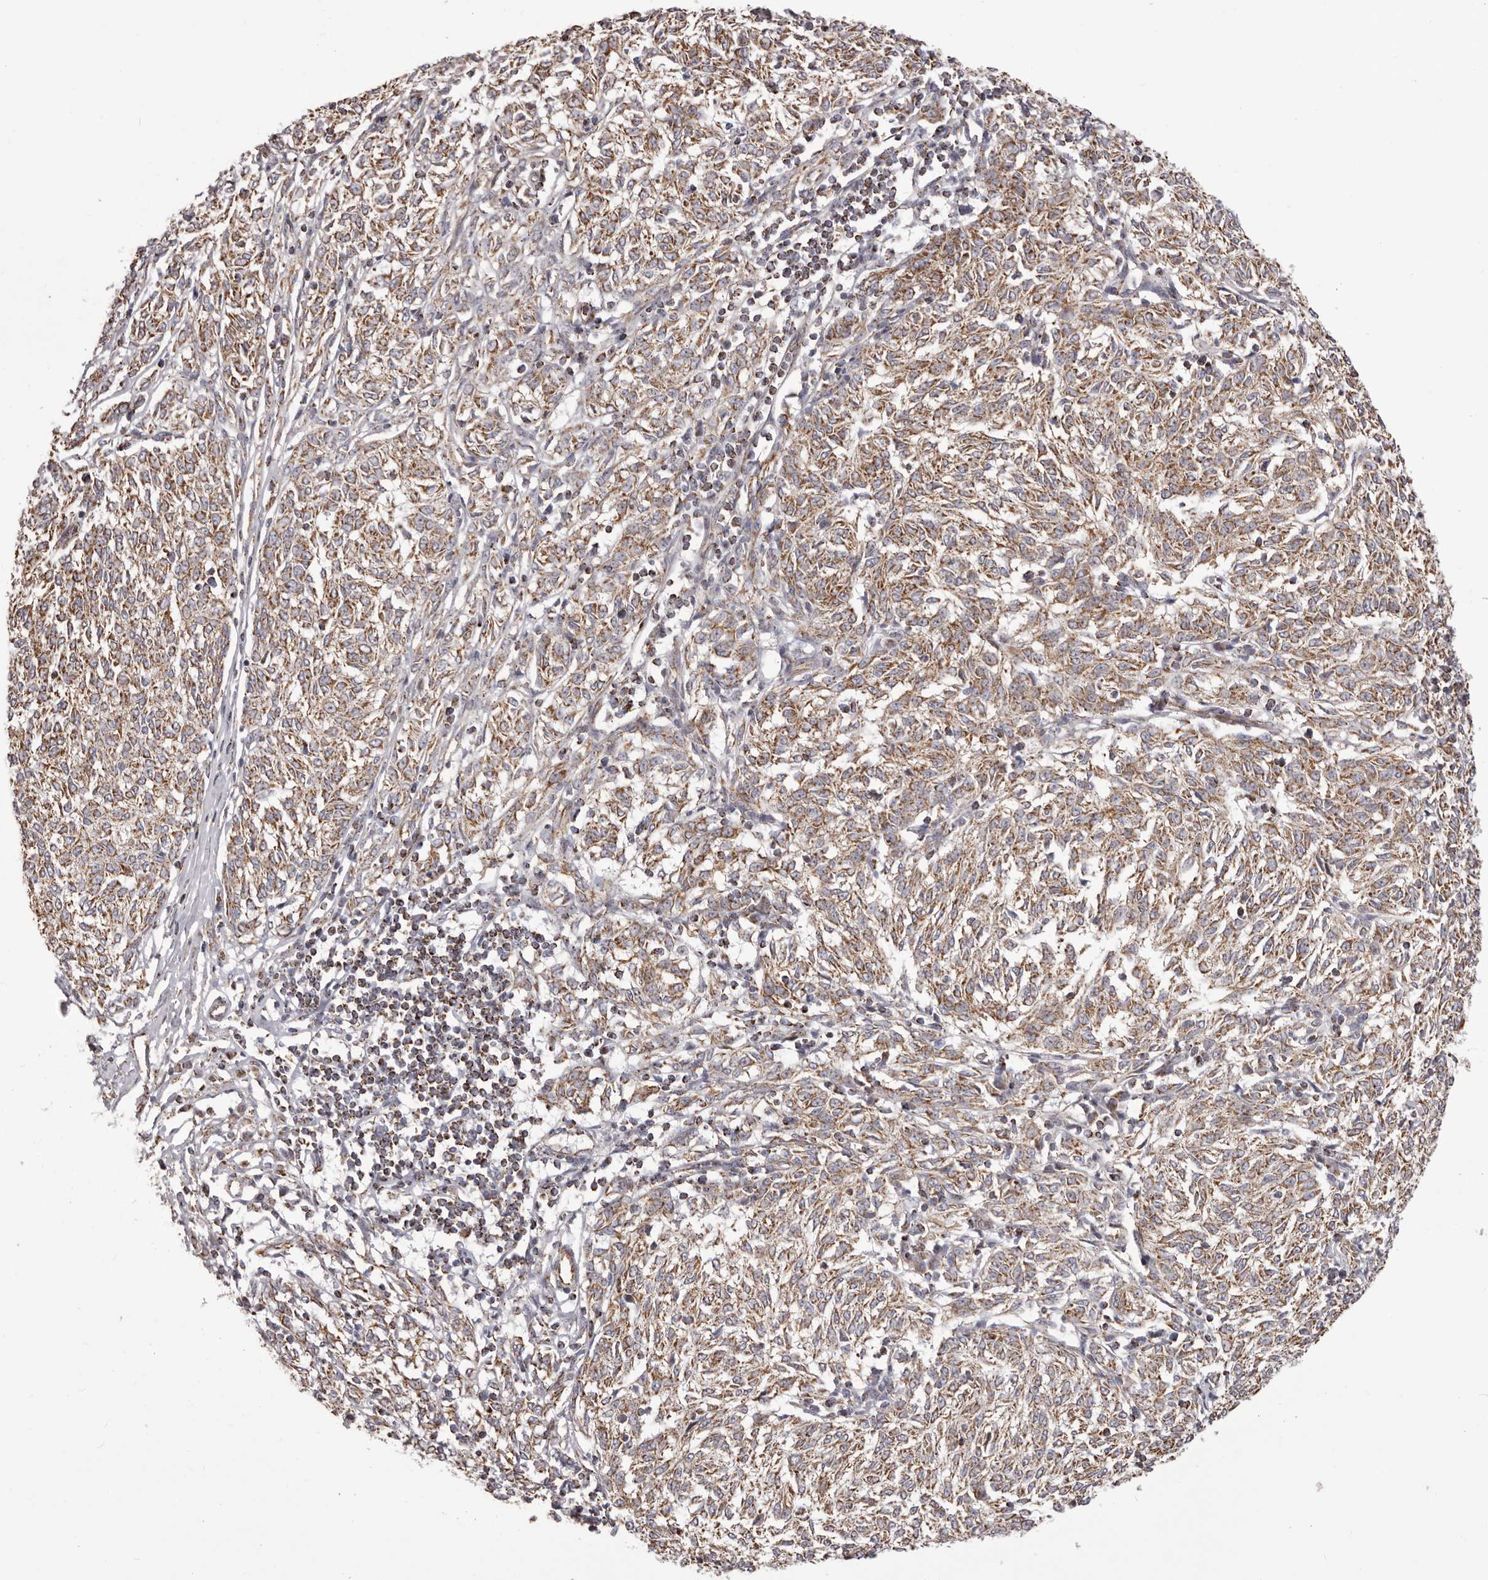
{"staining": {"intensity": "moderate", "quantity": ">75%", "location": "cytoplasmic/membranous"}, "tissue": "melanoma", "cell_type": "Tumor cells", "image_type": "cancer", "snomed": [{"axis": "morphology", "description": "Malignant melanoma, NOS"}, {"axis": "topography", "description": "Skin"}], "caption": "Immunohistochemistry (IHC) of malignant melanoma exhibits medium levels of moderate cytoplasmic/membranous staining in about >75% of tumor cells.", "gene": "CHRM2", "patient": {"sex": "female", "age": 72}}